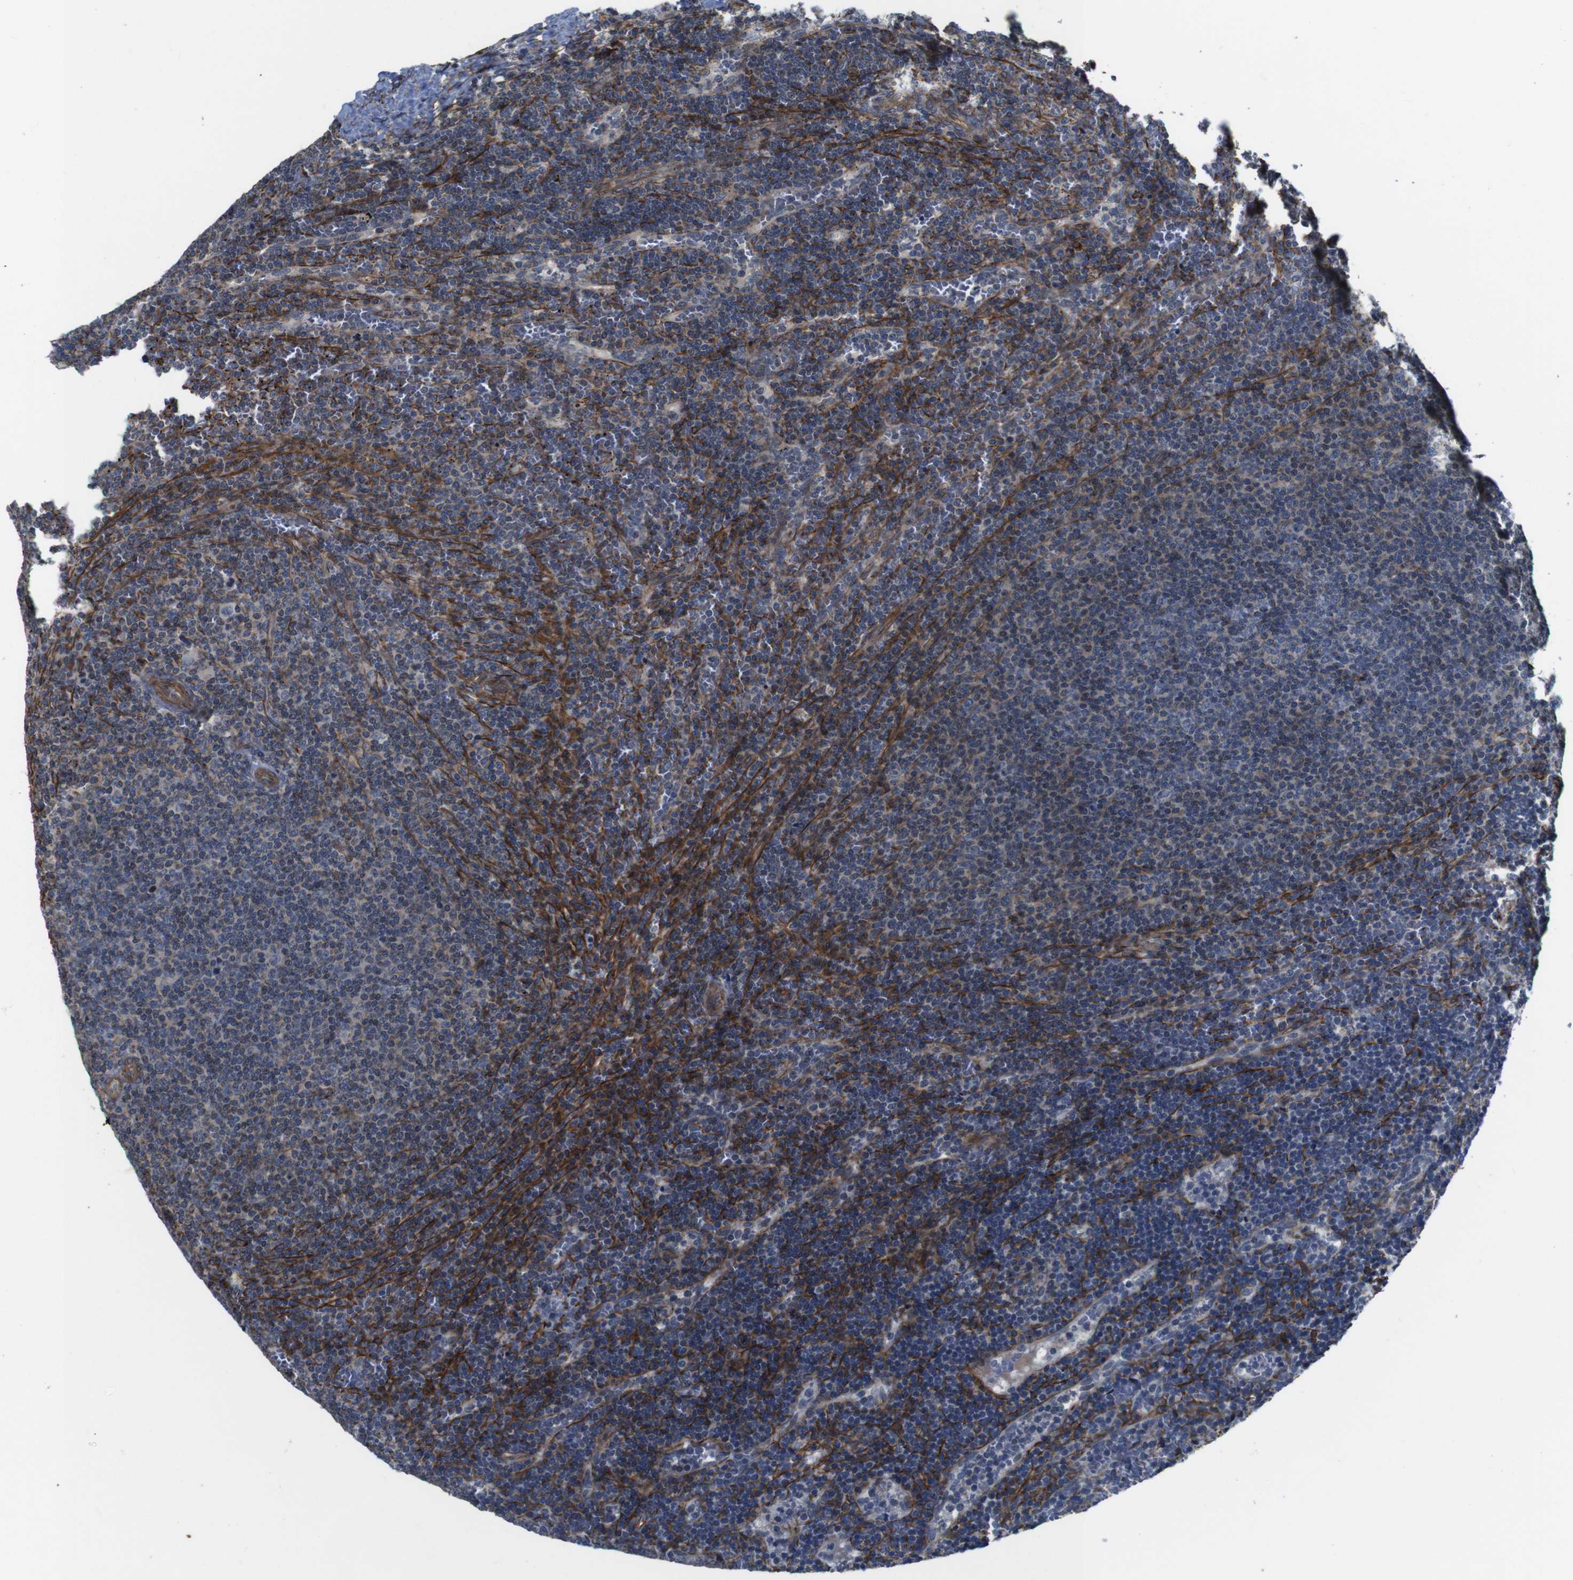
{"staining": {"intensity": "negative", "quantity": "none", "location": "none"}, "tissue": "lymphoma", "cell_type": "Tumor cells", "image_type": "cancer", "snomed": [{"axis": "morphology", "description": "Malignant lymphoma, non-Hodgkin's type, Low grade"}, {"axis": "topography", "description": "Spleen"}], "caption": "This is an immunohistochemistry histopathology image of human malignant lymphoma, non-Hodgkin's type (low-grade). There is no positivity in tumor cells.", "gene": "GGT7", "patient": {"sex": "female", "age": 50}}